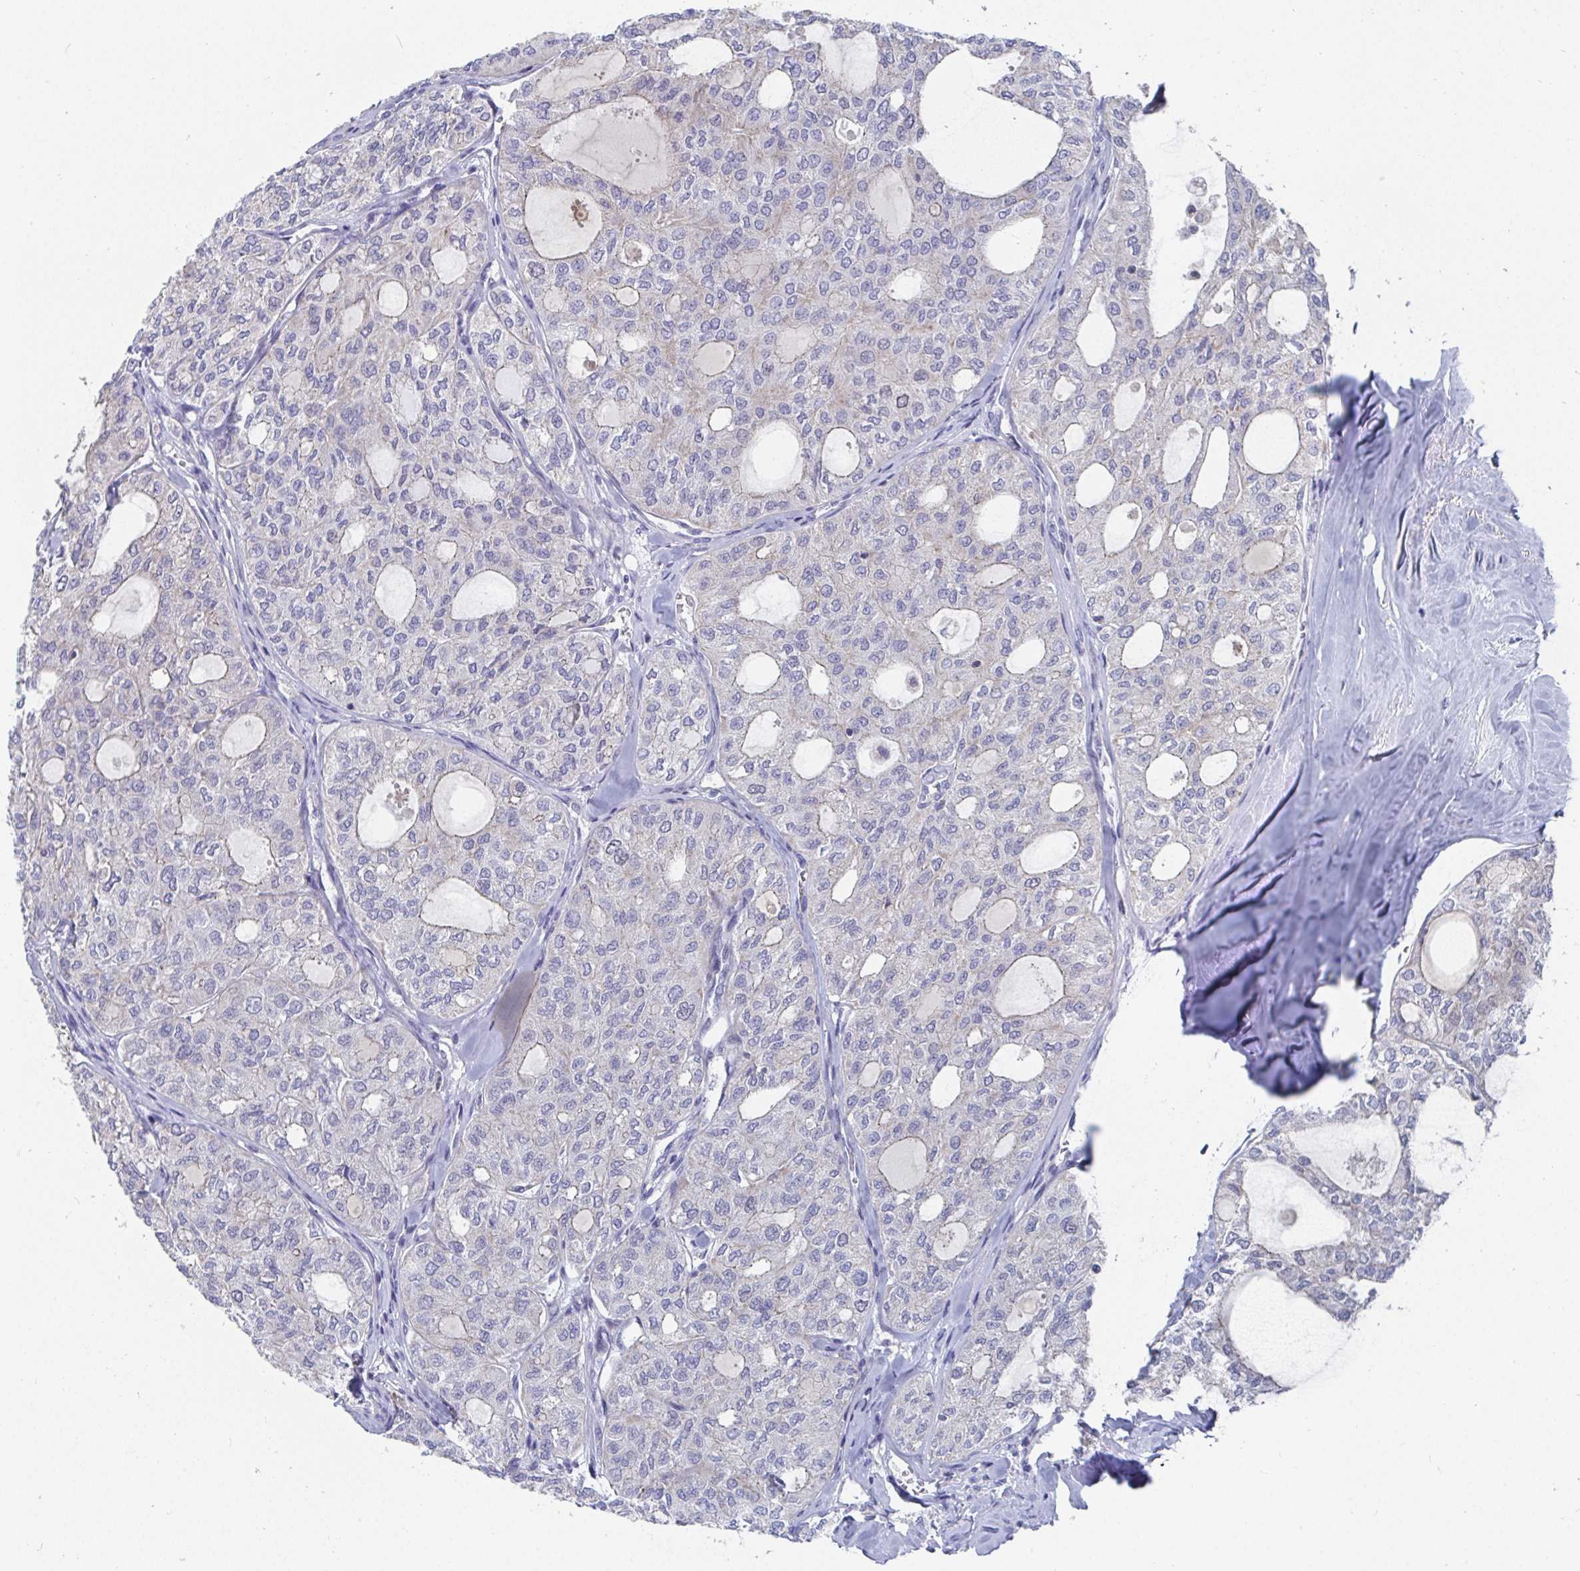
{"staining": {"intensity": "negative", "quantity": "none", "location": "none"}, "tissue": "thyroid cancer", "cell_type": "Tumor cells", "image_type": "cancer", "snomed": [{"axis": "morphology", "description": "Follicular adenoma carcinoma, NOS"}, {"axis": "topography", "description": "Thyroid gland"}], "caption": "High magnification brightfield microscopy of thyroid cancer (follicular adenoma carcinoma) stained with DAB (brown) and counterstained with hematoxylin (blue): tumor cells show no significant positivity.", "gene": "ATP5F1C", "patient": {"sex": "male", "age": 75}}